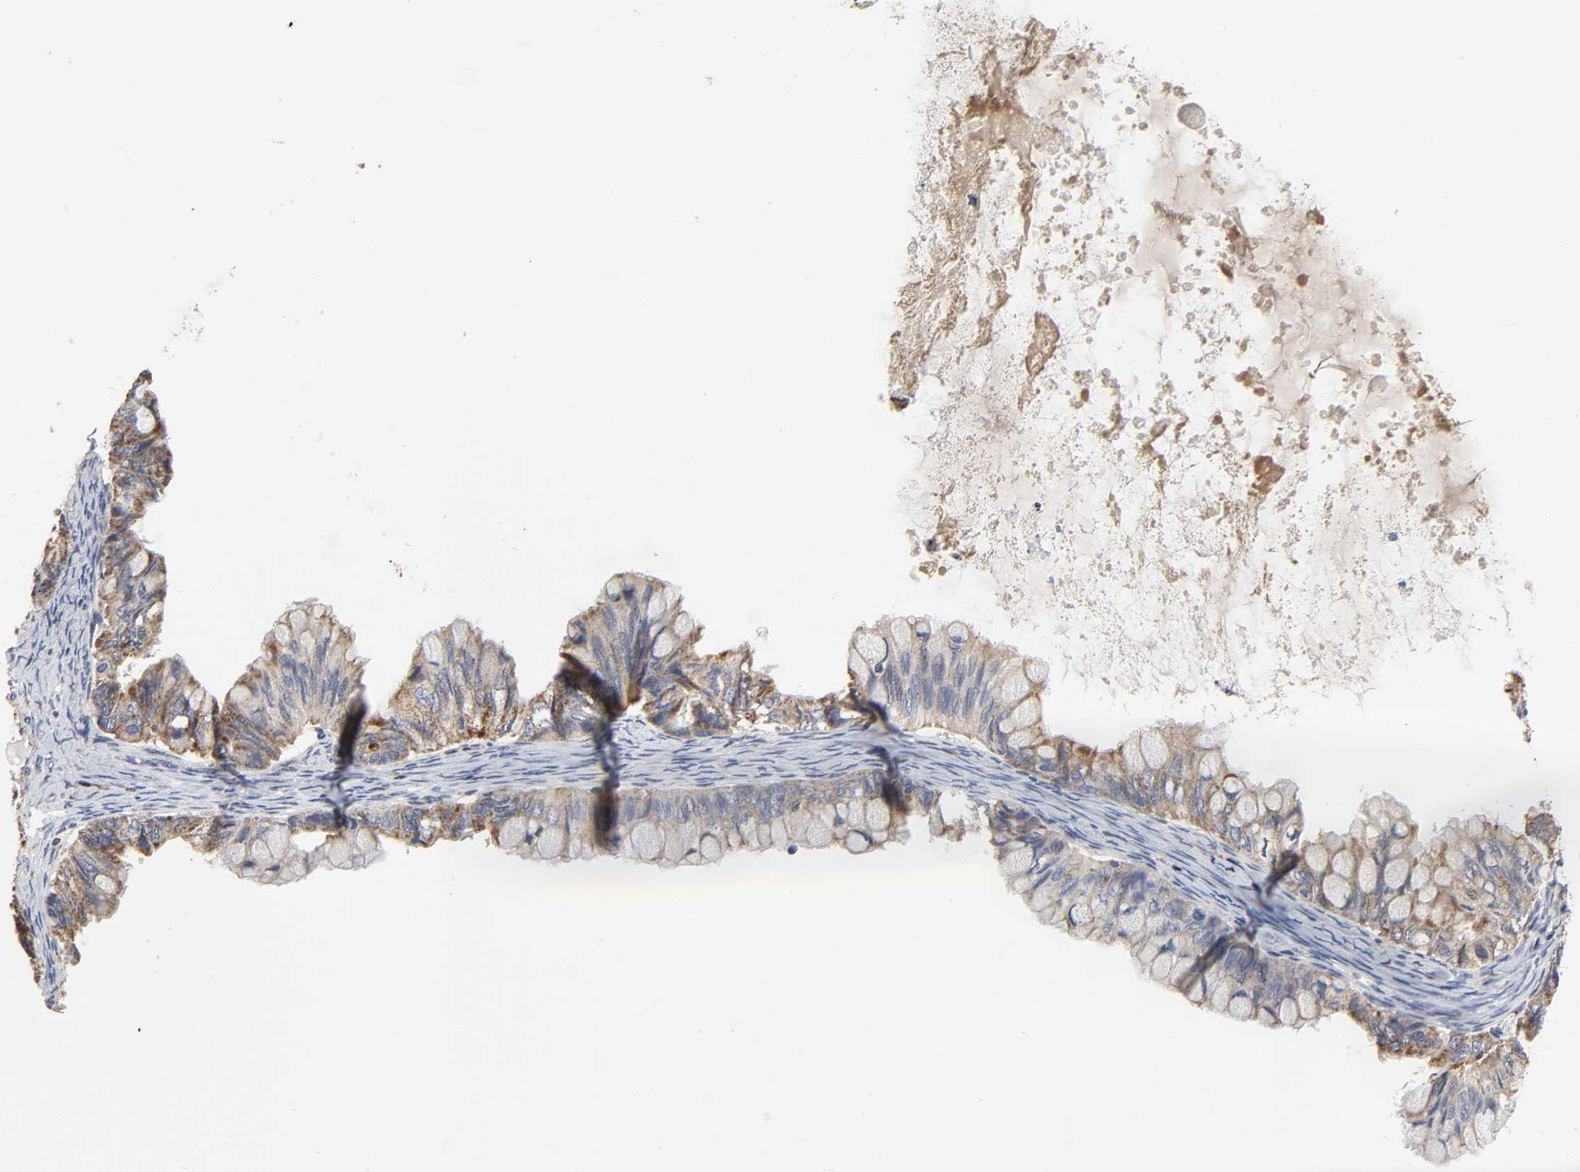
{"staining": {"intensity": "moderate", "quantity": ">75%", "location": "cytoplasmic/membranous"}, "tissue": "ovarian cancer", "cell_type": "Tumor cells", "image_type": "cancer", "snomed": [{"axis": "morphology", "description": "Cystadenocarcinoma, mucinous, NOS"}, {"axis": "topography", "description": "Ovary"}], "caption": "Ovarian cancer stained for a protein reveals moderate cytoplasmic/membranous positivity in tumor cells.", "gene": "COX6B1", "patient": {"sex": "female", "age": 80}}